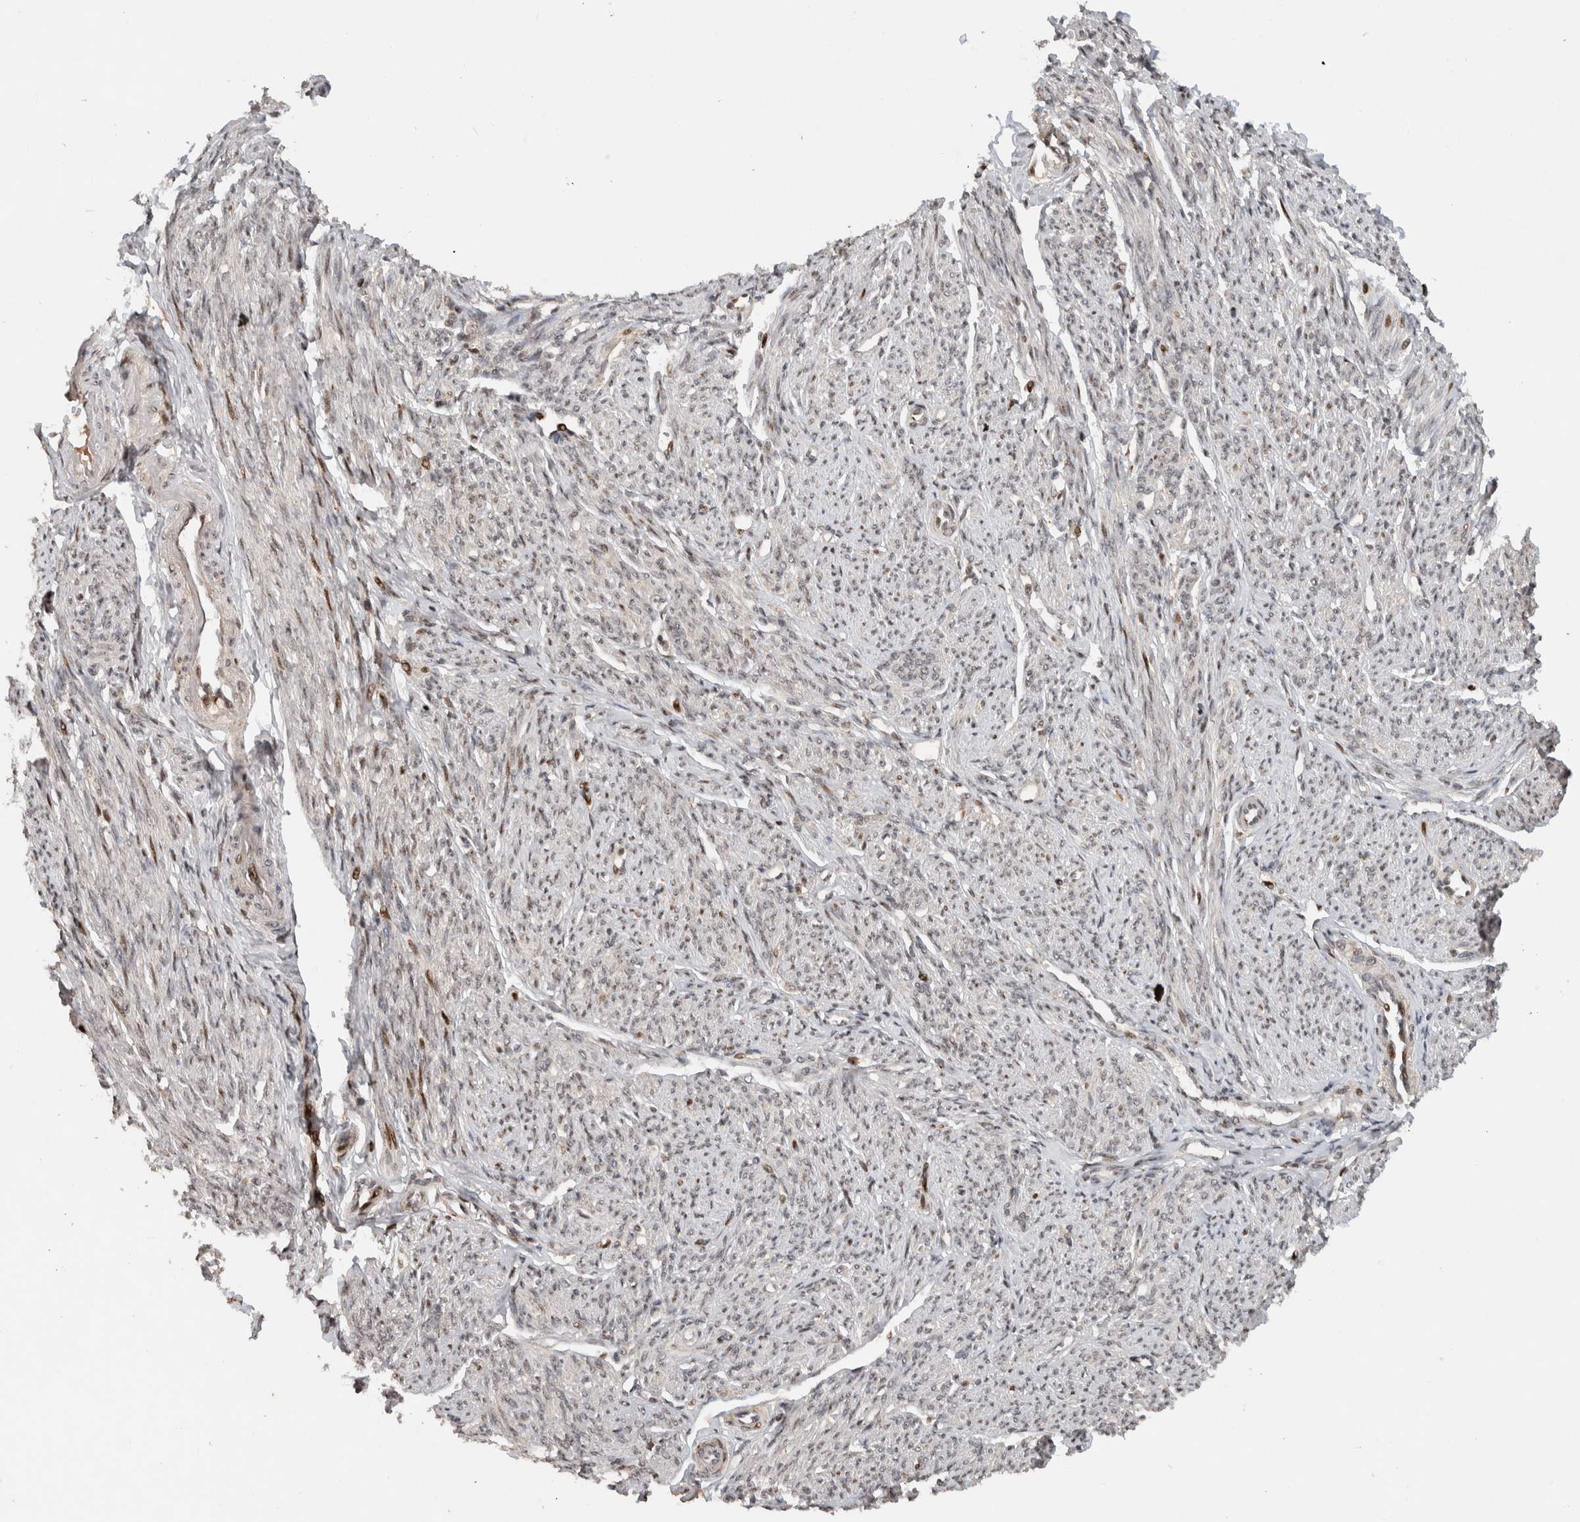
{"staining": {"intensity": "strong", "quantity": "25%-75%", "location": "nuclear"}, "tissue": "smooth muscle", "cell_type": "Smooth muscle cells", "image_type": "normal", "snomed": [{"axis": "morphology", "description": "Normal tissue, NOS"}, {"axis": "topography", "description": "Smooth muscle"}], "caption": "The histopathology image demonstrates staining of unremarkable smooth muscle, revealing strong nuclear protein staining (brown color) within smooth muscle cells. Nuclei are stained in blue.", "gene": "ZNF521", "patient": {"sex": "female", "age": 65}}